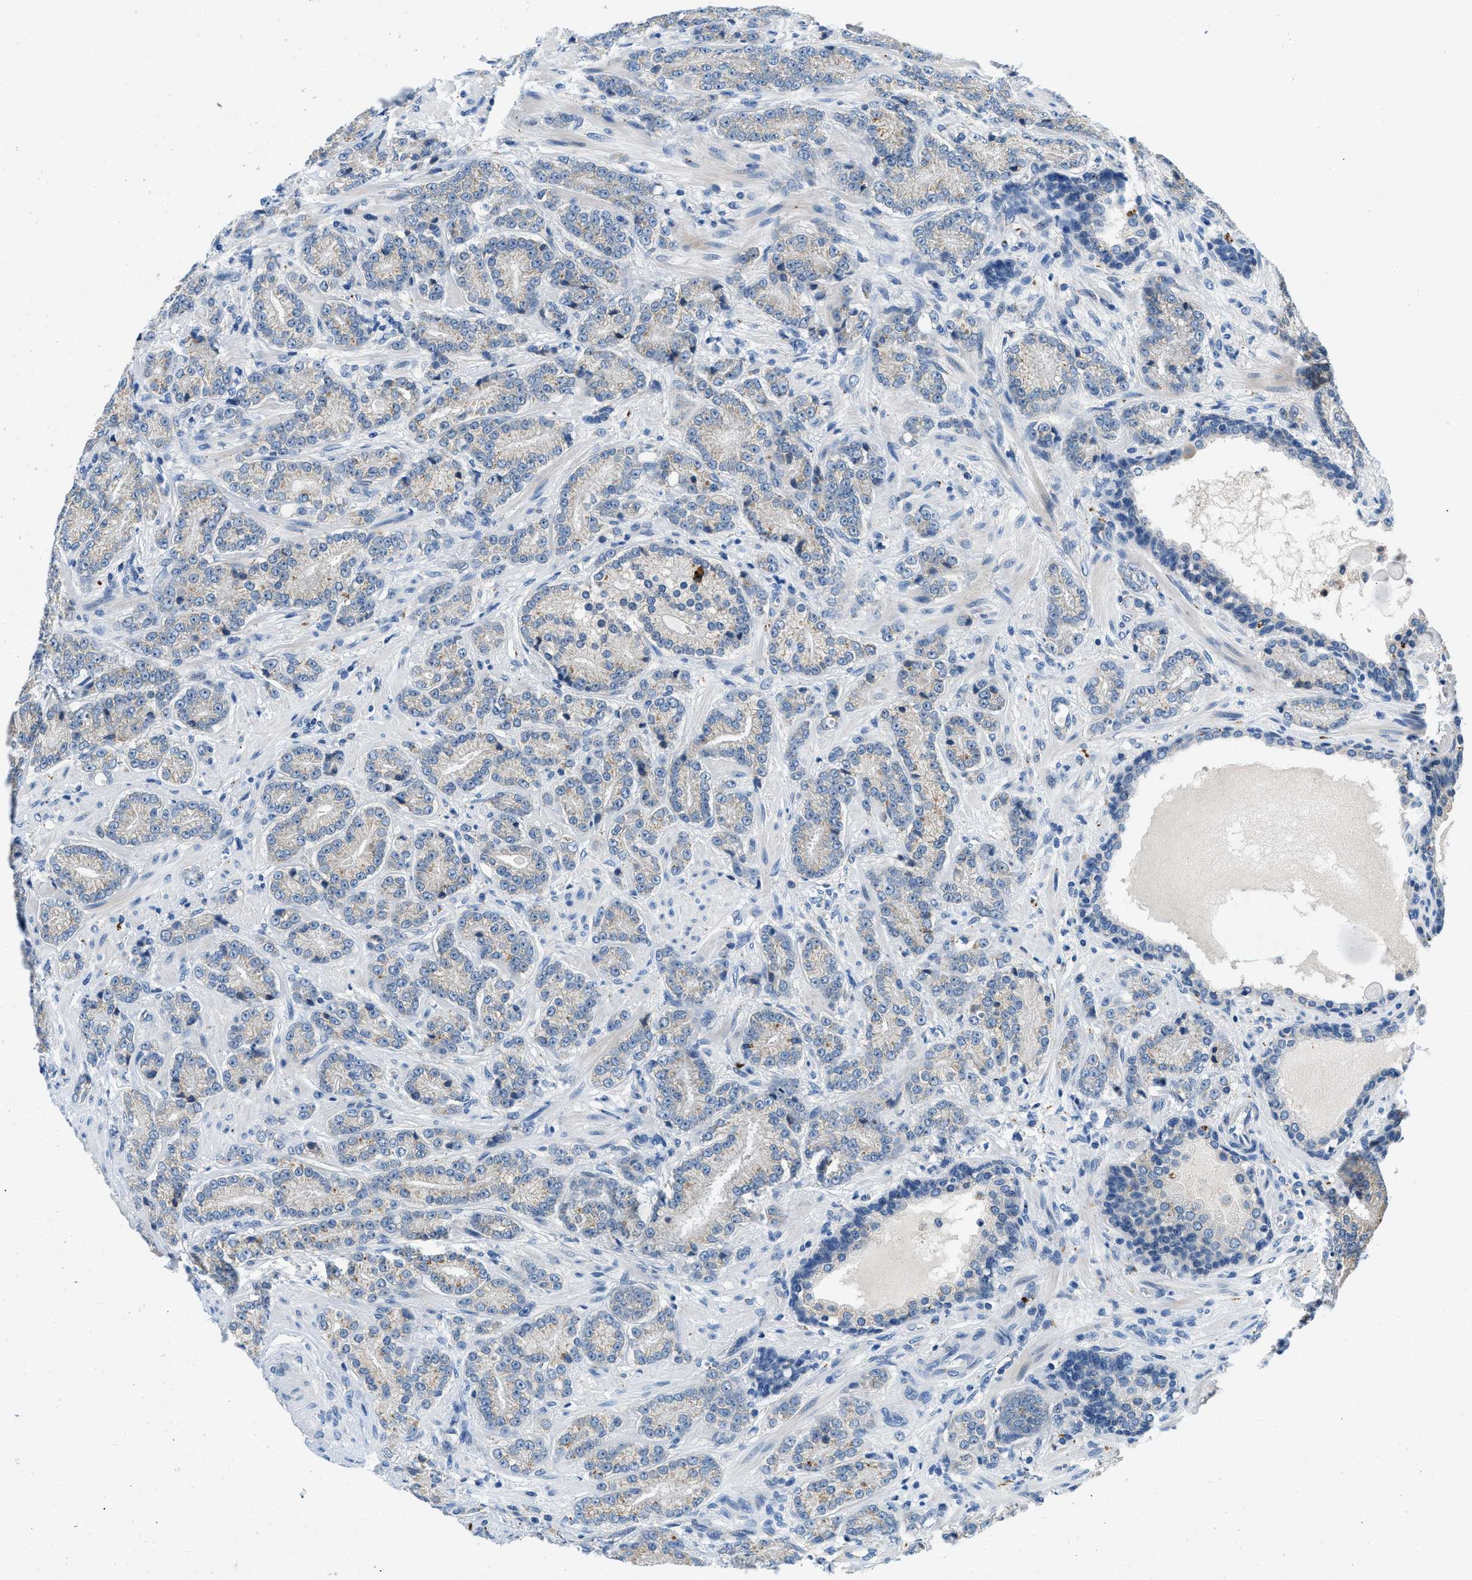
{"staining": {"intensity": "negative", "quantity": "none", "location": "none"}, "tissue": "prostate cancer", "cell_type": "Tumor cells", "image_type": "cancer", "snomed": [{"axis": "morphology", "description": "Adenocarcinoma, High grade"}, {"axis": "topography", "description": "Prostate"}], "caption": "This is an immunohistochemistry micrograph of human prostate cancer (adenocarcinoma (high-grade)). There is no staining in tumor cells.", "gene": "ADGRE3", "patient": {"sex": "male", "age": 61}}